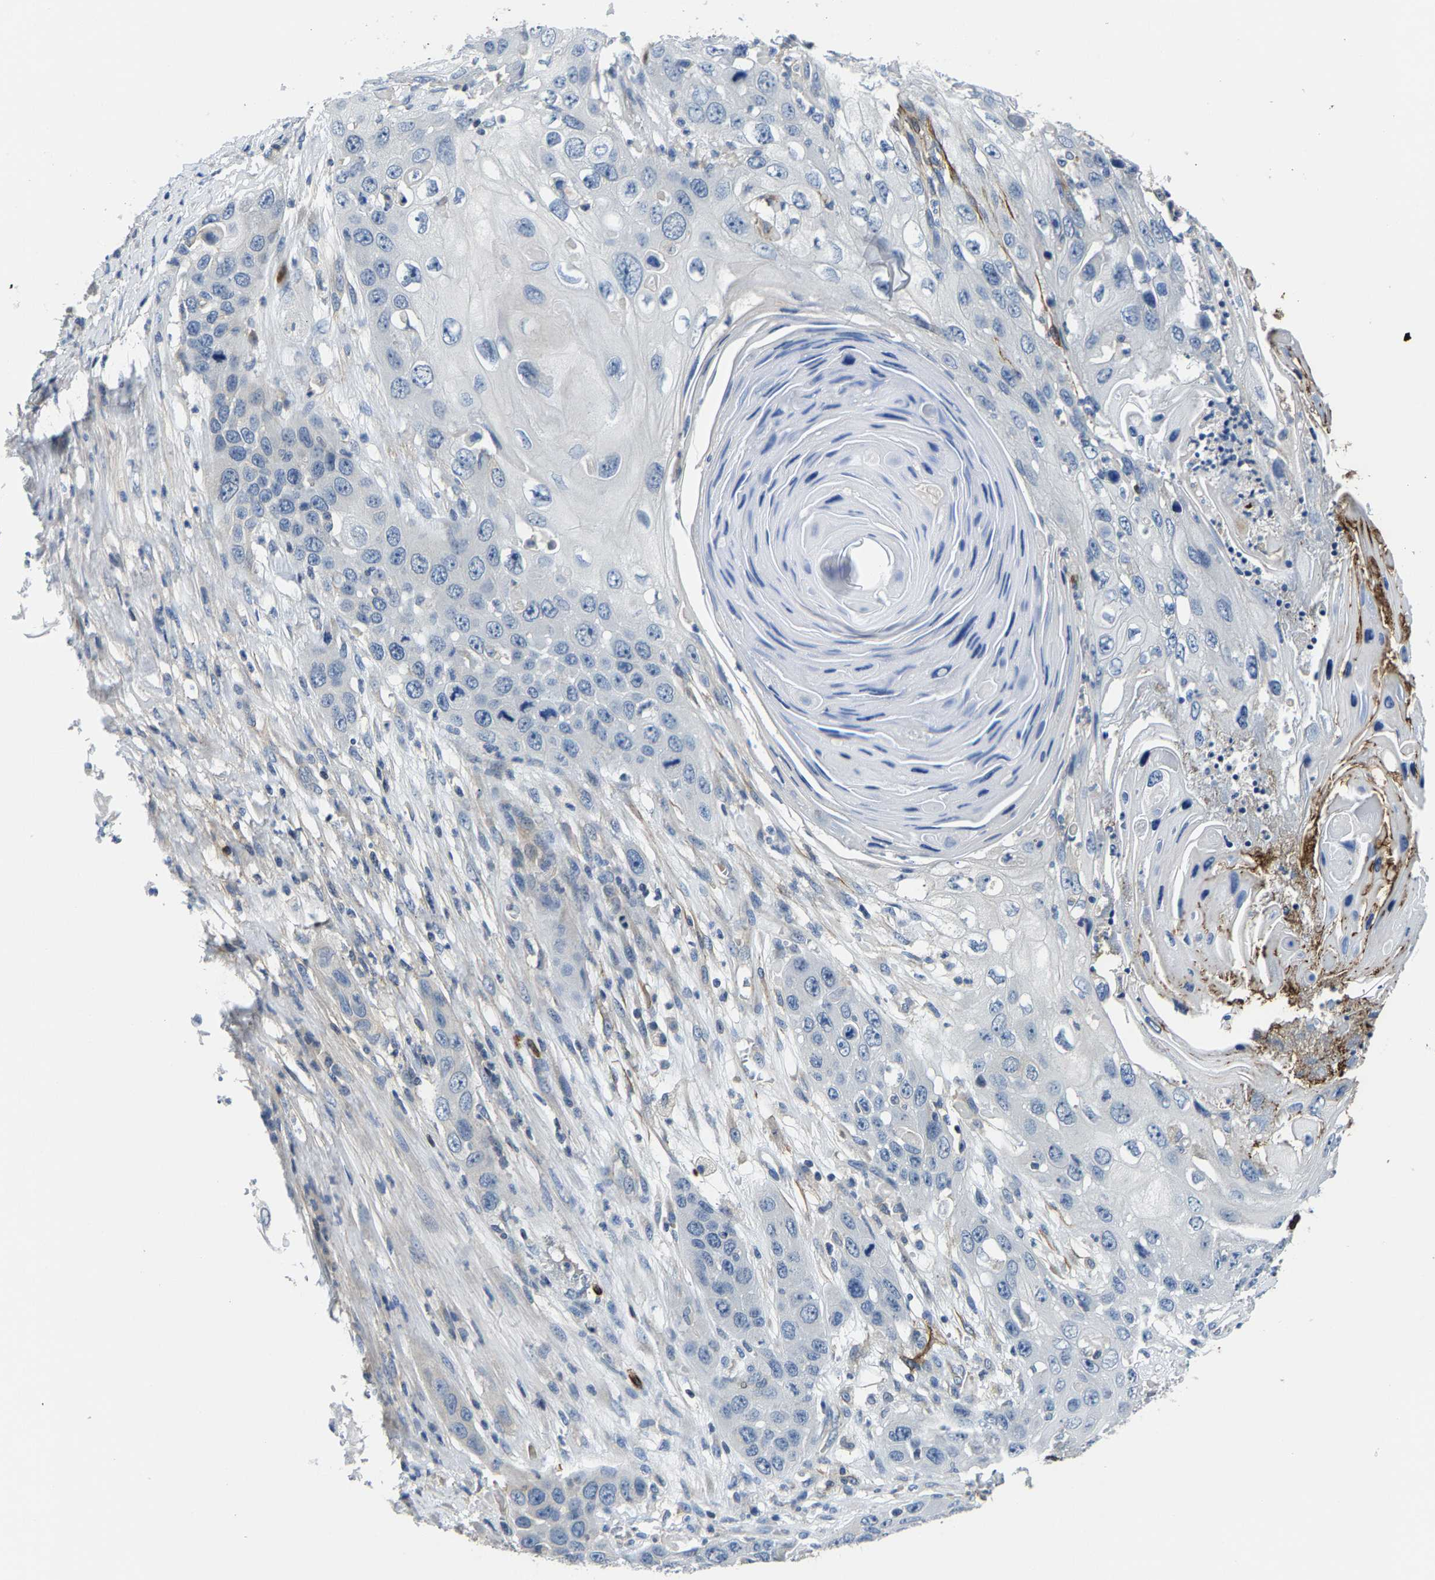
{"staining": {"intensity": "negative", "quantity": "none", "location": "none"}, "tissue": "skin cancer", "cell_type": "Tumor cells", "image_type": "cancer", "snomed": [{"axis": "morphology", "description": "Squamous cell carcinoma, NOS"}, {"axis": "topography", "description": "Skin"}], "caption": "This photomicrograph is of squamous cell carcinoma (skin) stained with IHC to label a protein in brown with the nuclei are counter-stained blue. There is no staining in tumor cells.", "gene": "AGBL3", "patient": {"sex": "male", "age": 55}}